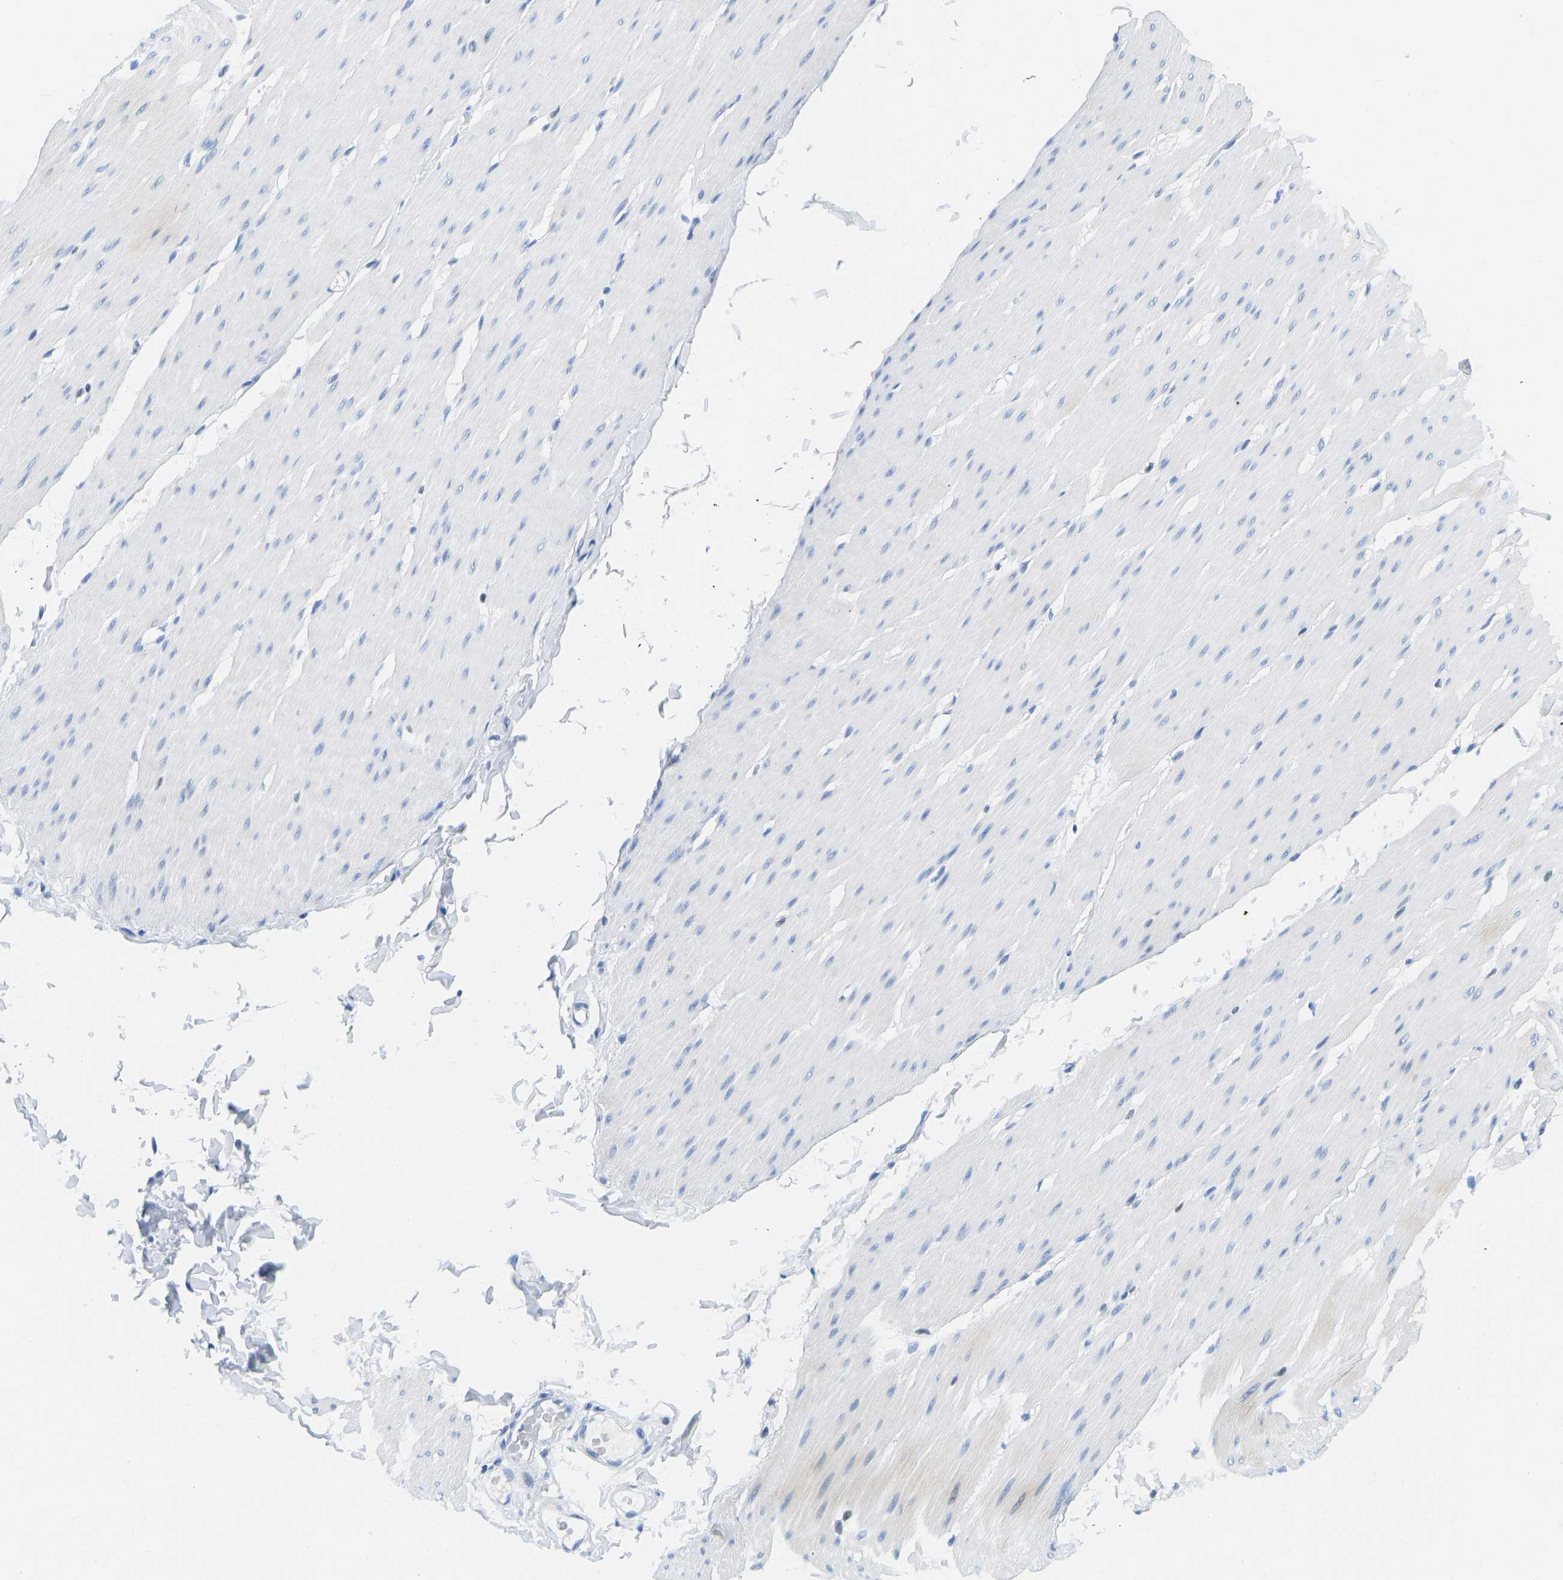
{"staining": {"intensity": "negative", "quantity": "none", "location": "none"}, "tissue": "smooth muscle", "cell_type": "Smooth muscle cells", "image_type": "normal", "snomed": [{"axis": "morphology", "description": "Normal tissue, NOS"}, {"axis": "topography", "description": "Smooth muscle"}, {"axis": "topography", "description": "Colon"}], "caption": "High power microscopy image of an immunohistochemistry (IHC) photomicrograph of unremarkable smooth muscle, revealing no significant expression in smooth muscle cells. (DAB immunohistochemistry with hematoxylin counter stain).", "gene": "TCF7", "patient": {"sex": "male", "age": 67}}